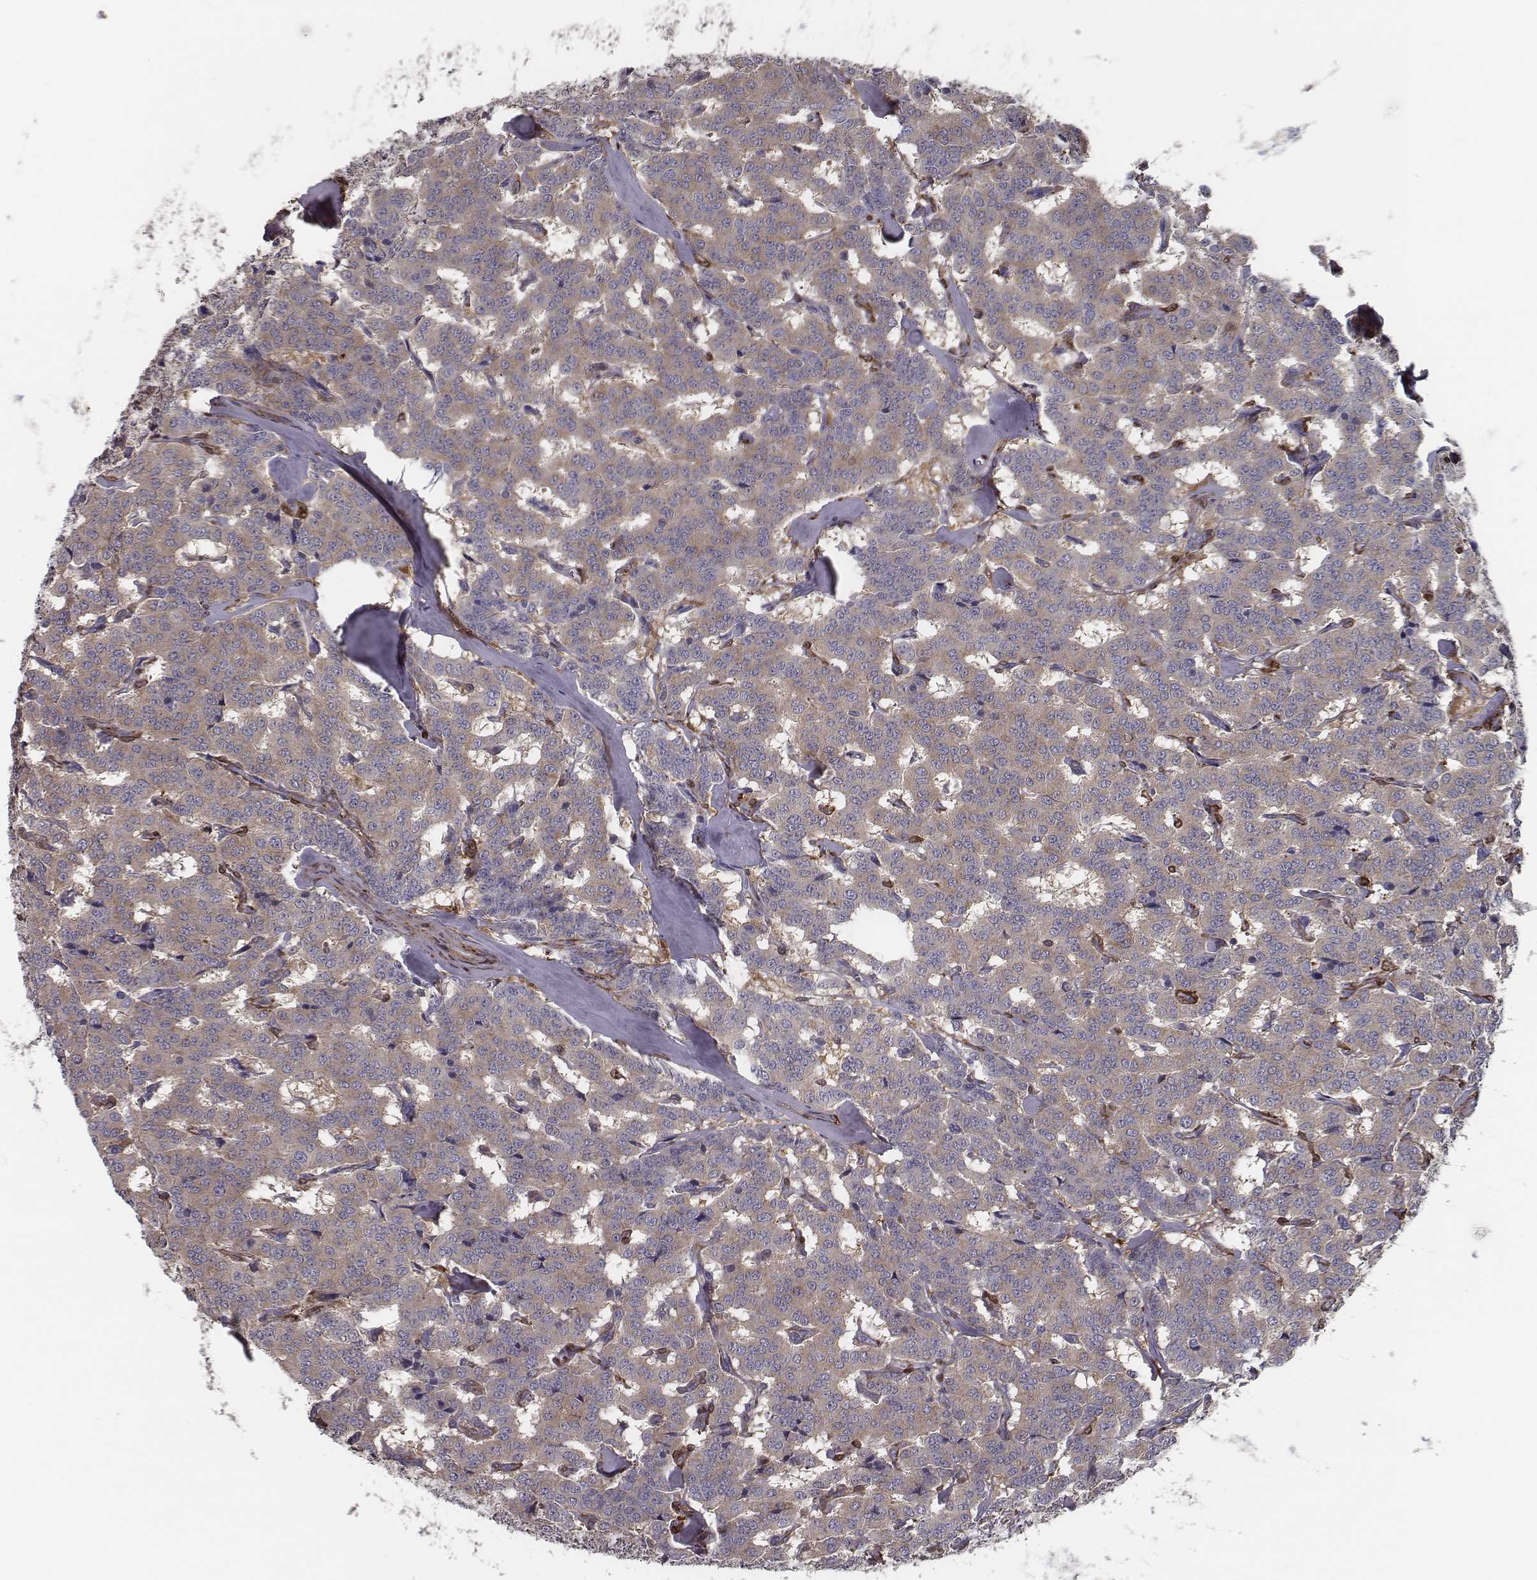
{"staining": {"intensity": "weak", "quantity": ">75%", "location": "cytoplasmic/membranous"}, "tissue": "carcinoid", "cell_type": "Tumor cells", "image_type": "cancer", "snomed": [{"axis": "morphology", "description": "Carcinoid, malignant, NOS"}, {"axis": "topography", "description": "Lung"}], "caption": "Human carcinoid (malignant) stained with a brown dye demonstrates weak cytoplasmic/membranous positive positivity in approximately >75% of tumor cells.", "gene": "ISYNA1", "patient": {"sex": "female", "age": 46}}